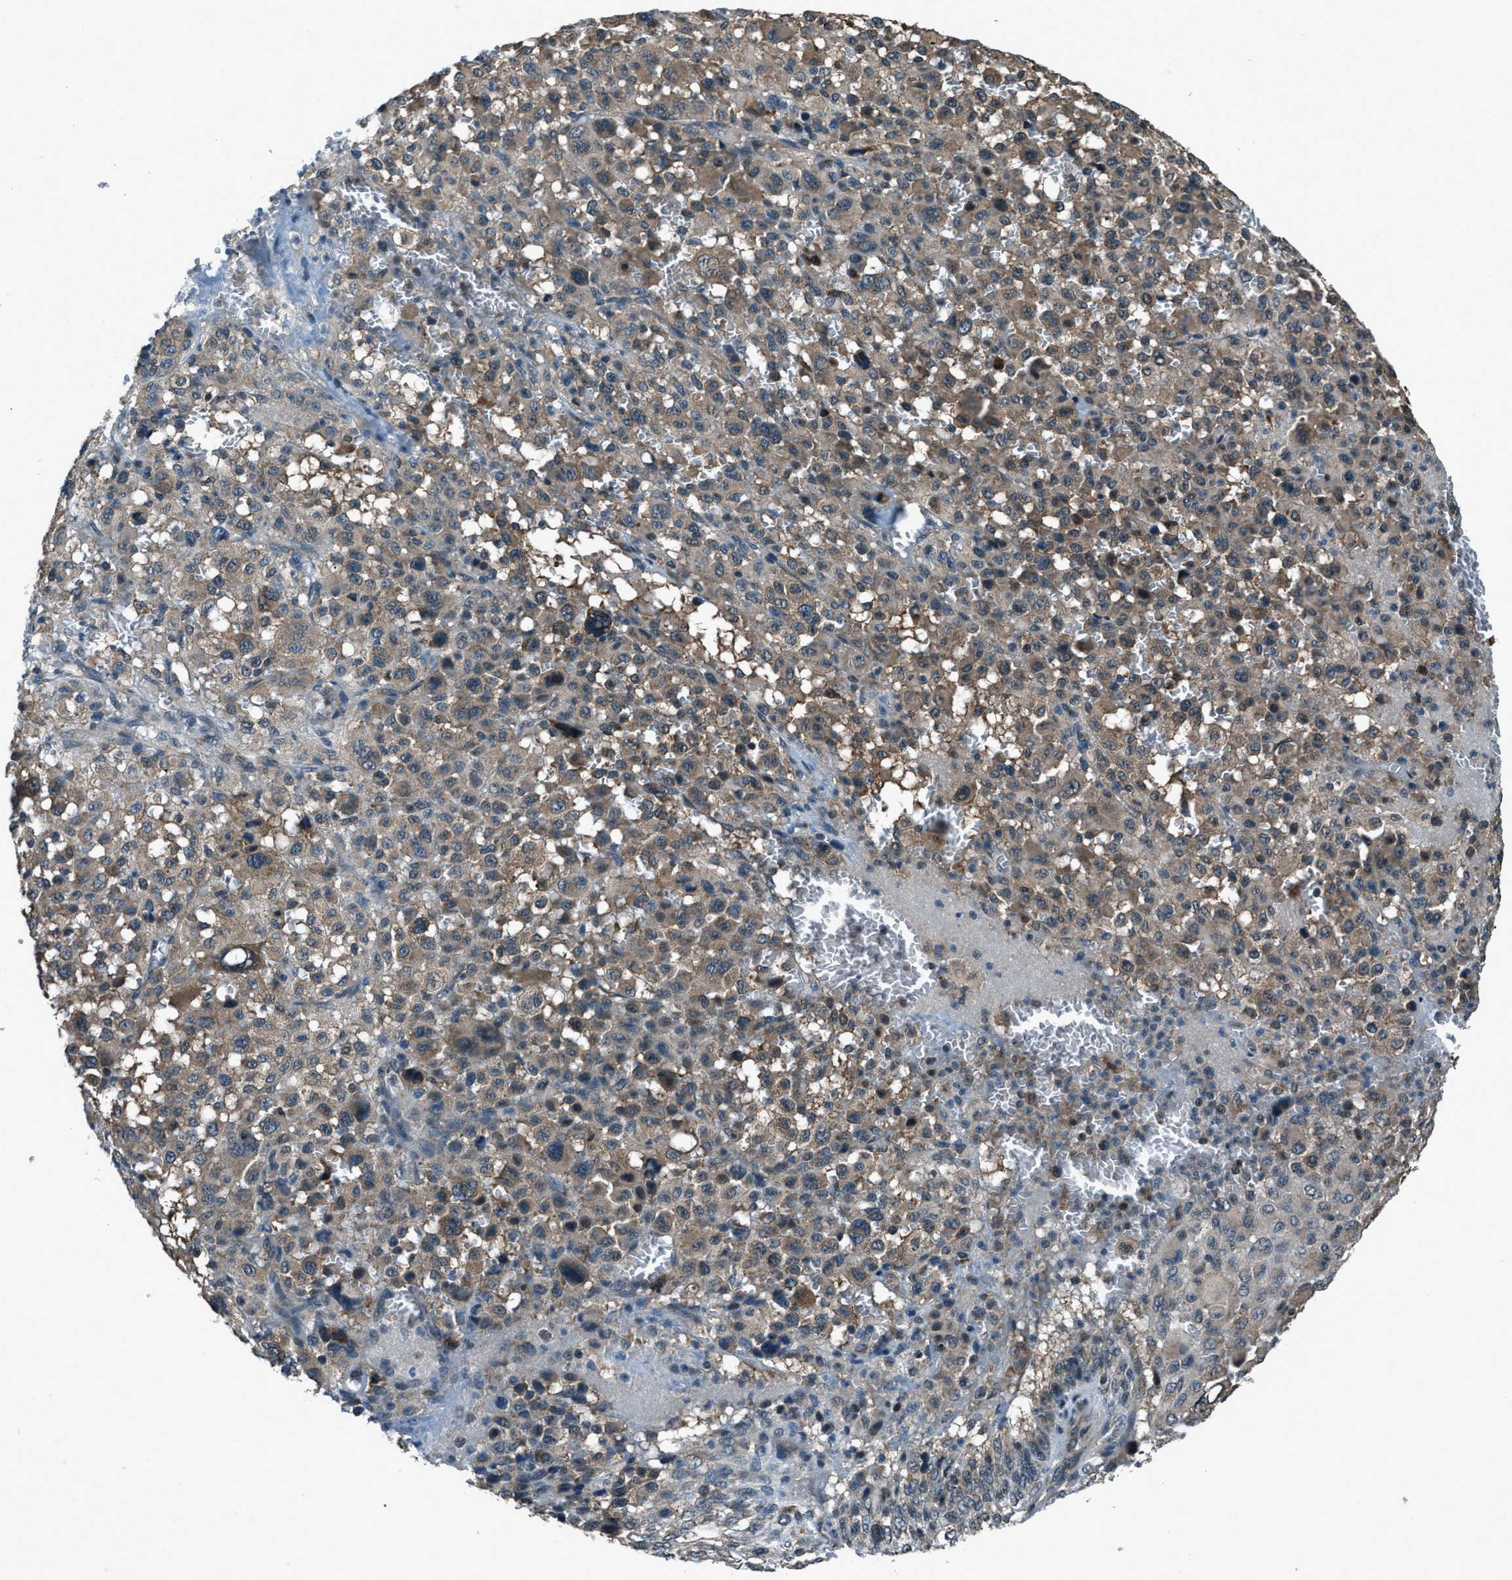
{"staining": {"intensity": "moderate", "quantity": ">75%", "location": "cytoplasmic/membranous"}, "tissue": "melanoma", "cell_type": "Tumor cells", "image_type": "cancer", "snomed": [{"axis": "morphology", "description": "Malignant melanoma, Metastatic site"}, {"axis": "topography", "description": "Skin"}], "caption": "Protein staining by immunohistochemistry exhibits moderate cytoplasmic/membranous expression in approximately >75% of tumor cells in melanoma.", "gene": "TRIM4", "patient": {"sex": "female", "age": 74}}